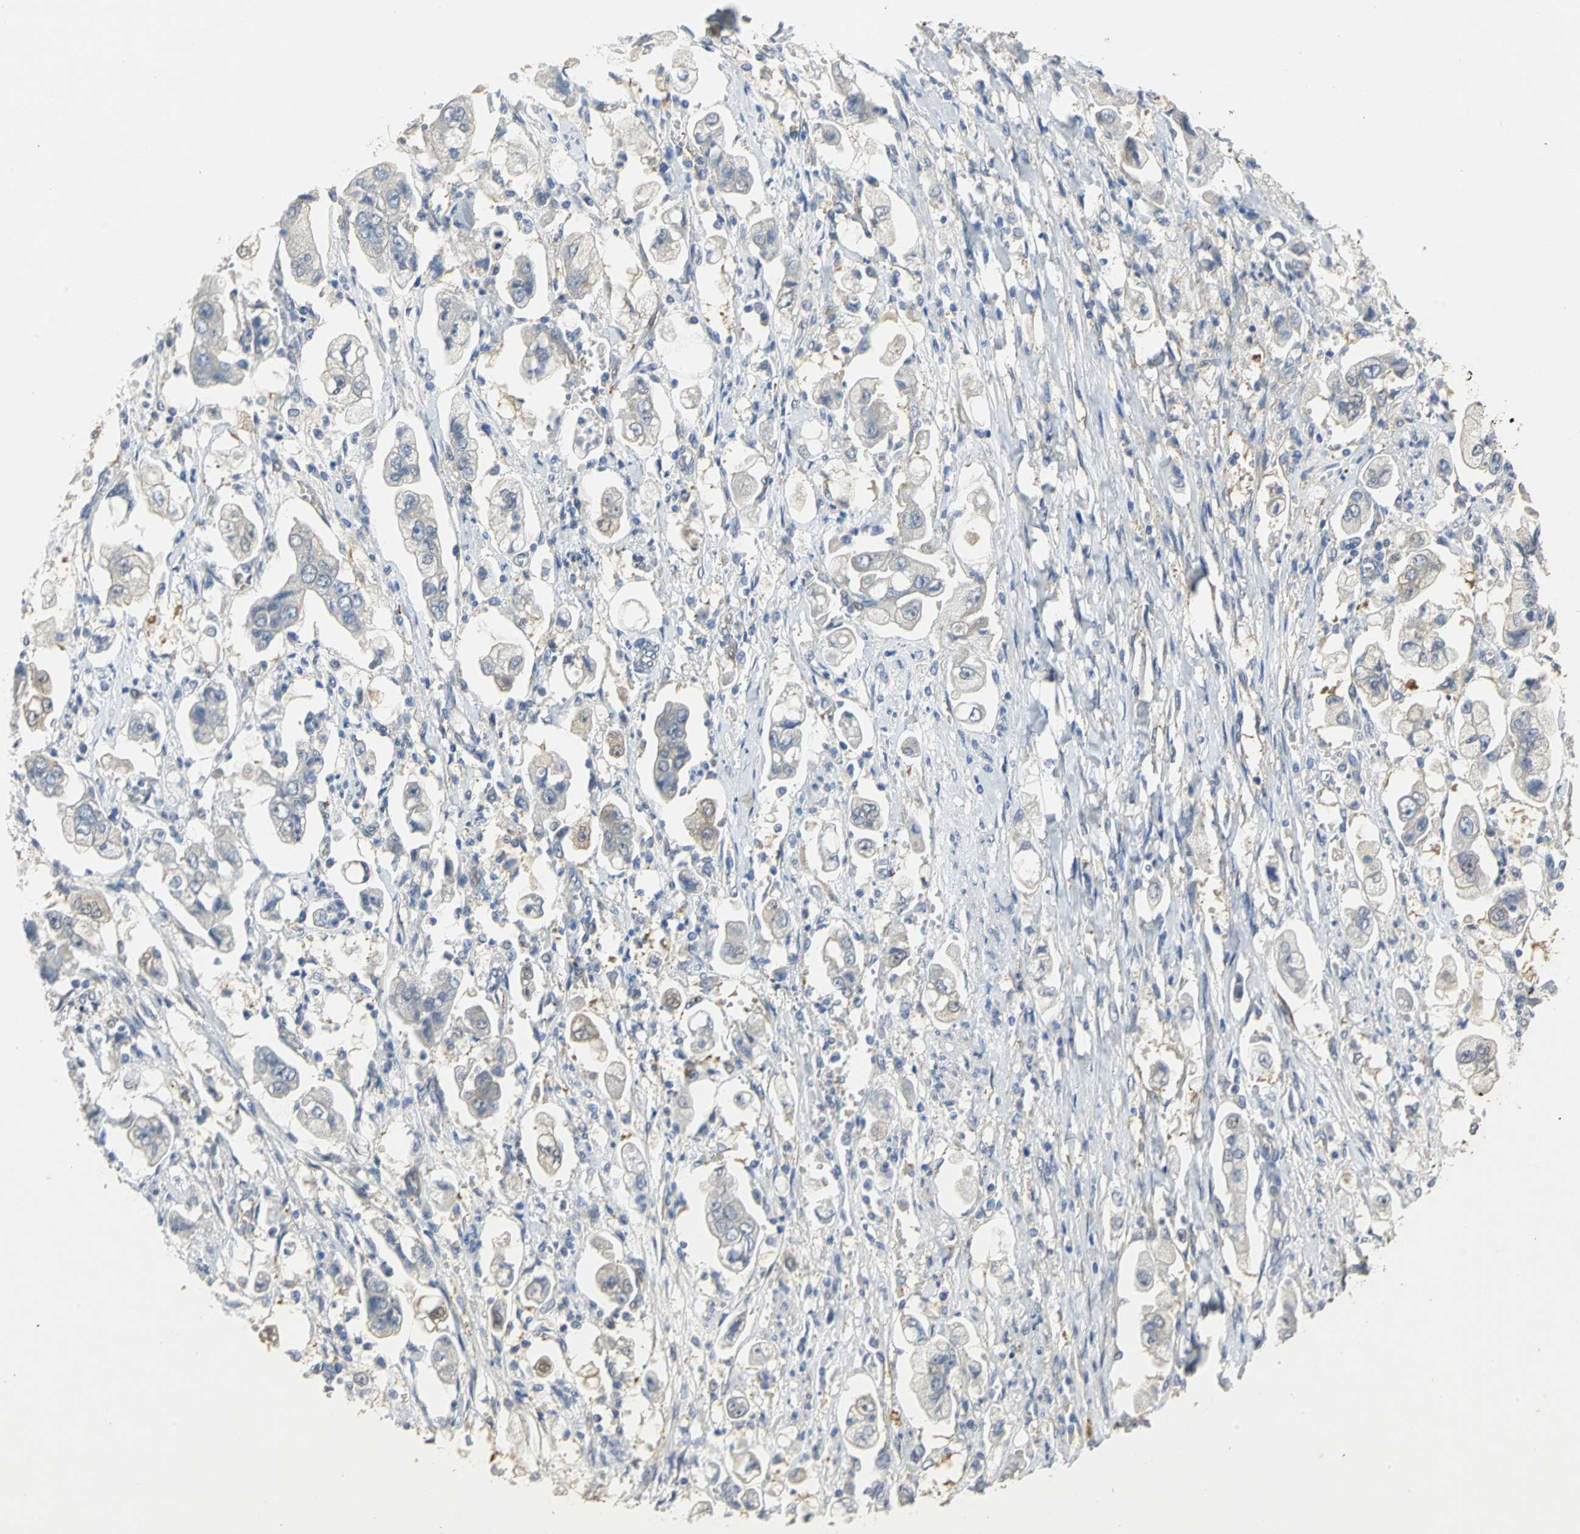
{"staining": {"intensity": "negative", "quantity": "none", "location": "none"}, "tissue": "stomach cancer", "cell_type": "Tumor cells", "image_type": "cancer", "snomed": [{"axis": "morphology", "description": "Adenocarcinoma, NOS"}, {"axis": "topography", "description": "Stomach"}], "caption": "Stomach adenocarcinoma was stained to show a protein in brown. There is no significant staining in tumor cells. (DAB IHC visualized using brightfield microscopy, high magnification).", "gene": "IL17RB", "patient": {"sex": "male", "age": 62}}